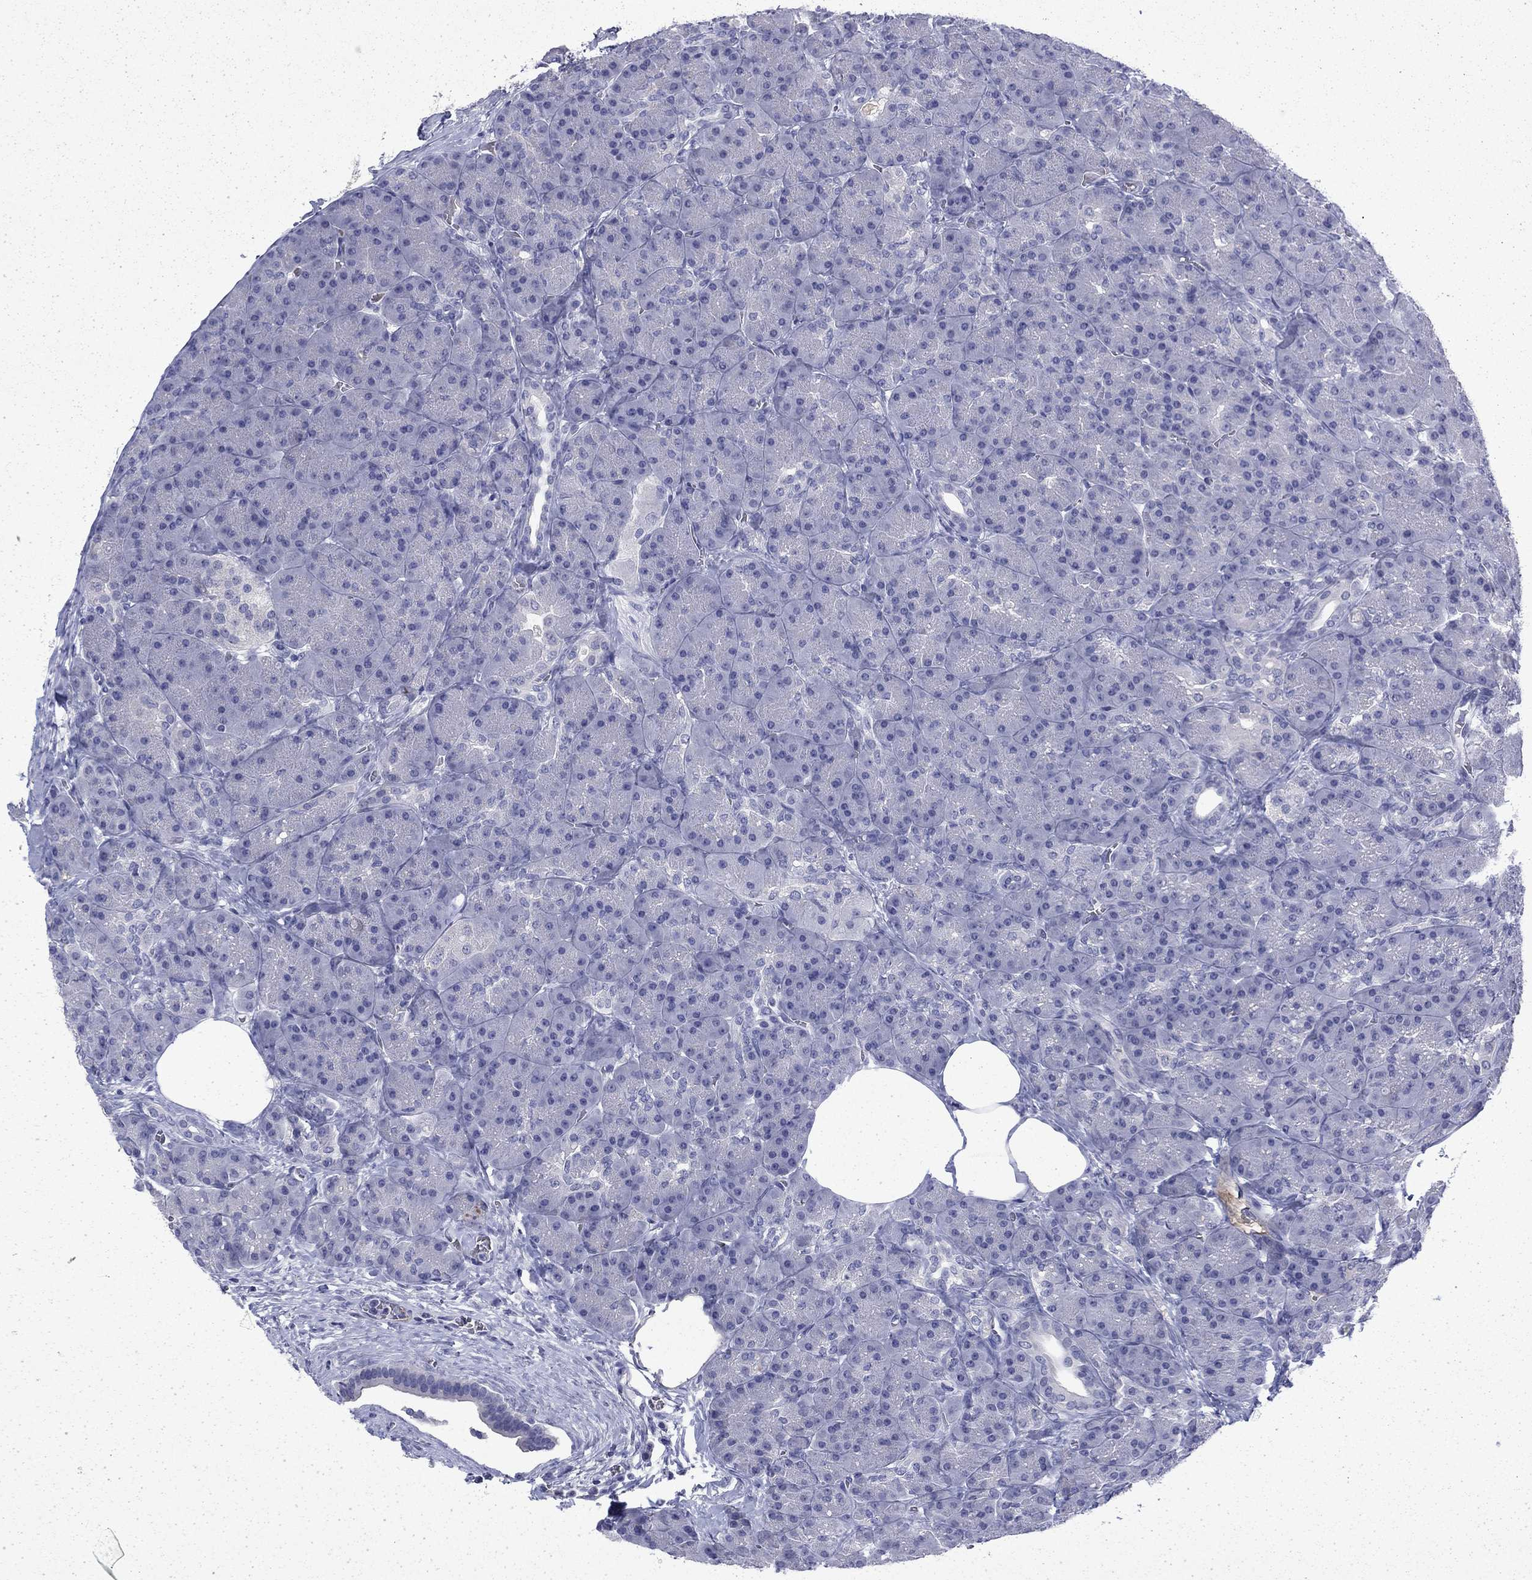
{"staining": {"intensity": "negative", "quantity": "none", "location": "none"}, "tissue": "pancreas", "cell_type": "Exocrine glandular cells", "image_type": "normal", "snomed": [{"axis": "morphology", "description": "Normal tissue, NOS"}, {"axis": "topography", "description": "Pancreas"}], "caption": "This photomicrograph is of normal pancreas stained with immunohistochemistry to label a protein in brown with the nuclei are counter-stained blue. There is no staining in exocrine glandular cells.", "gene": "ENPP6", "patient": {"sex": "male", "age": 57}}